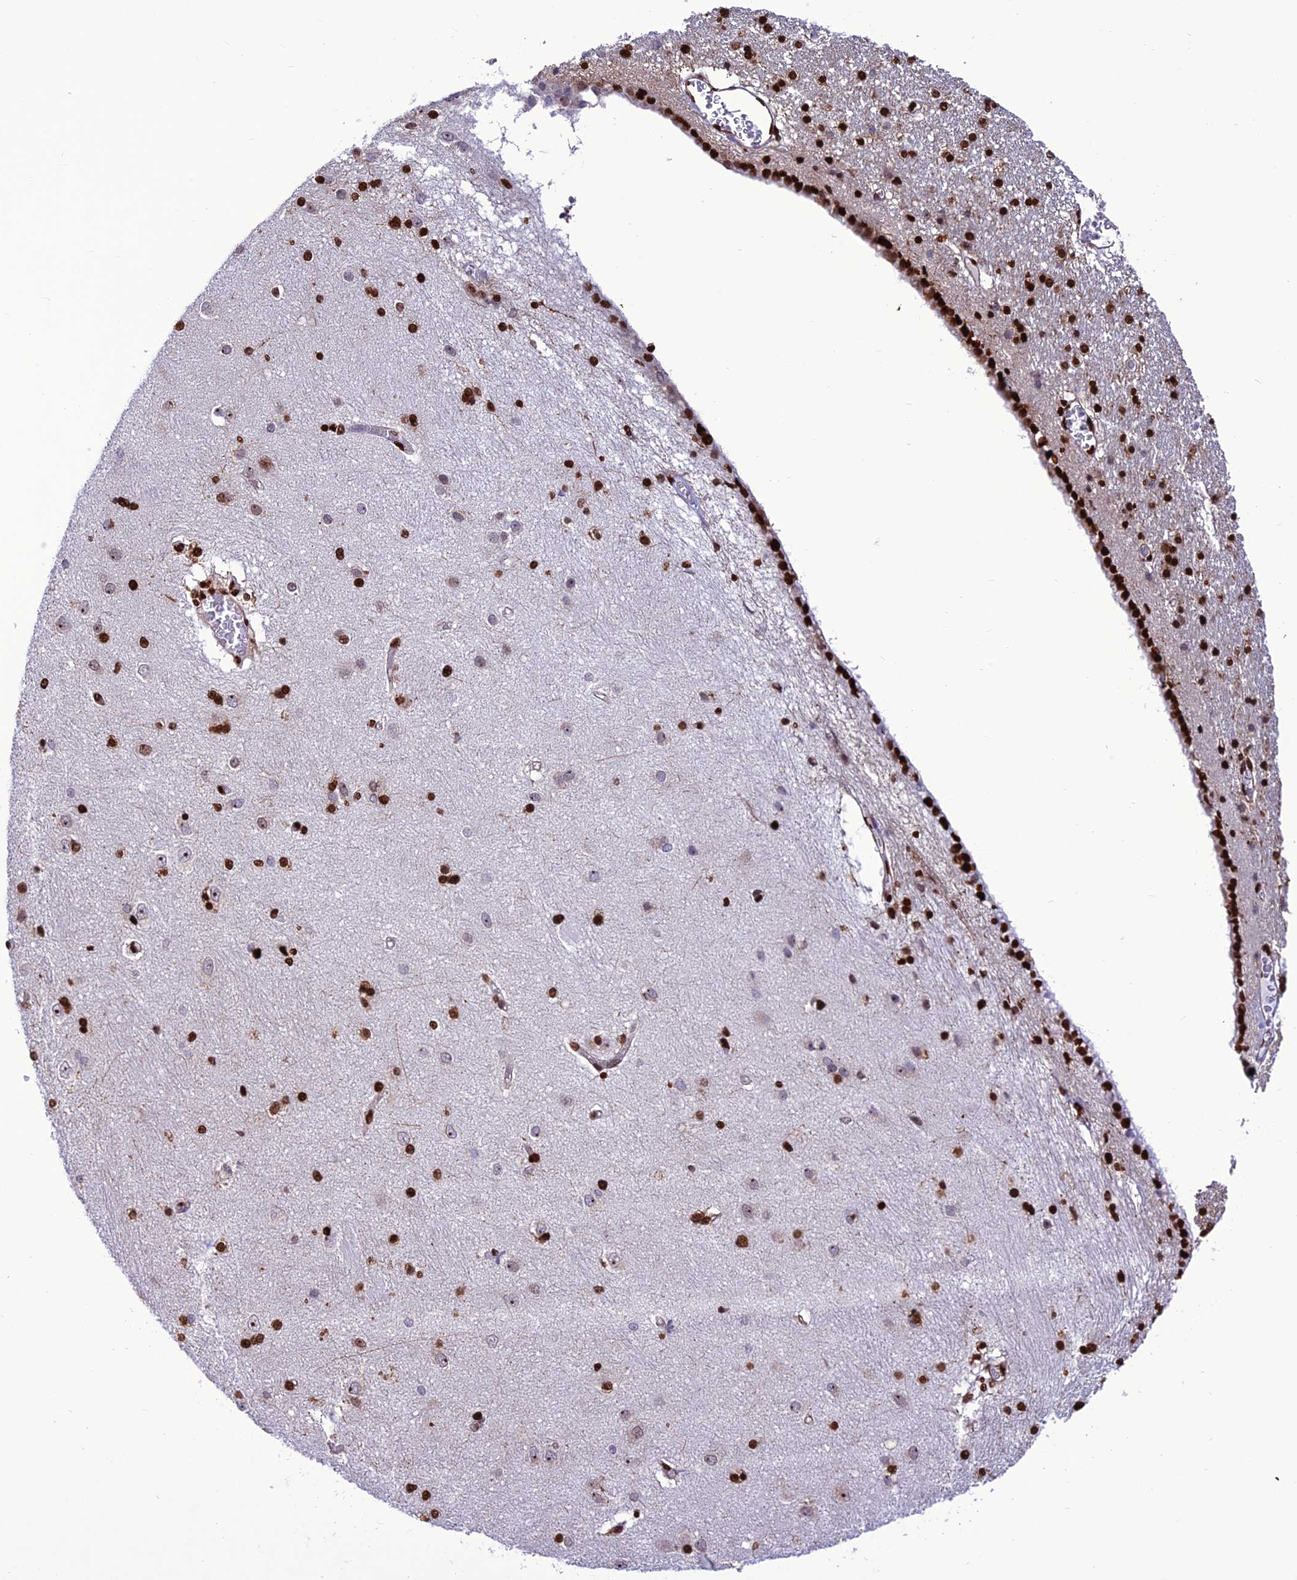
{"staining": {"intensity": "strong", "quantity": "25%-75%", "location": "nuclear"}, "tissue": "hippocampus", "cell_type": "Glial cells", "image_type": "normal", "snomed": [{"axis": "morphology", "description": "Normal tissue, NOS"}, {"axis": "topography", "description": "Hippocampus"}], "caption": "A high-resolution histopathology image shows immunohistochemistry staining of unremarkable hippocampus, which displays strong nuclear positivity in approximately 25%-75% of glial cells.", "gene": "INO80E", "patient": {"sex": "female", "age": 54}}